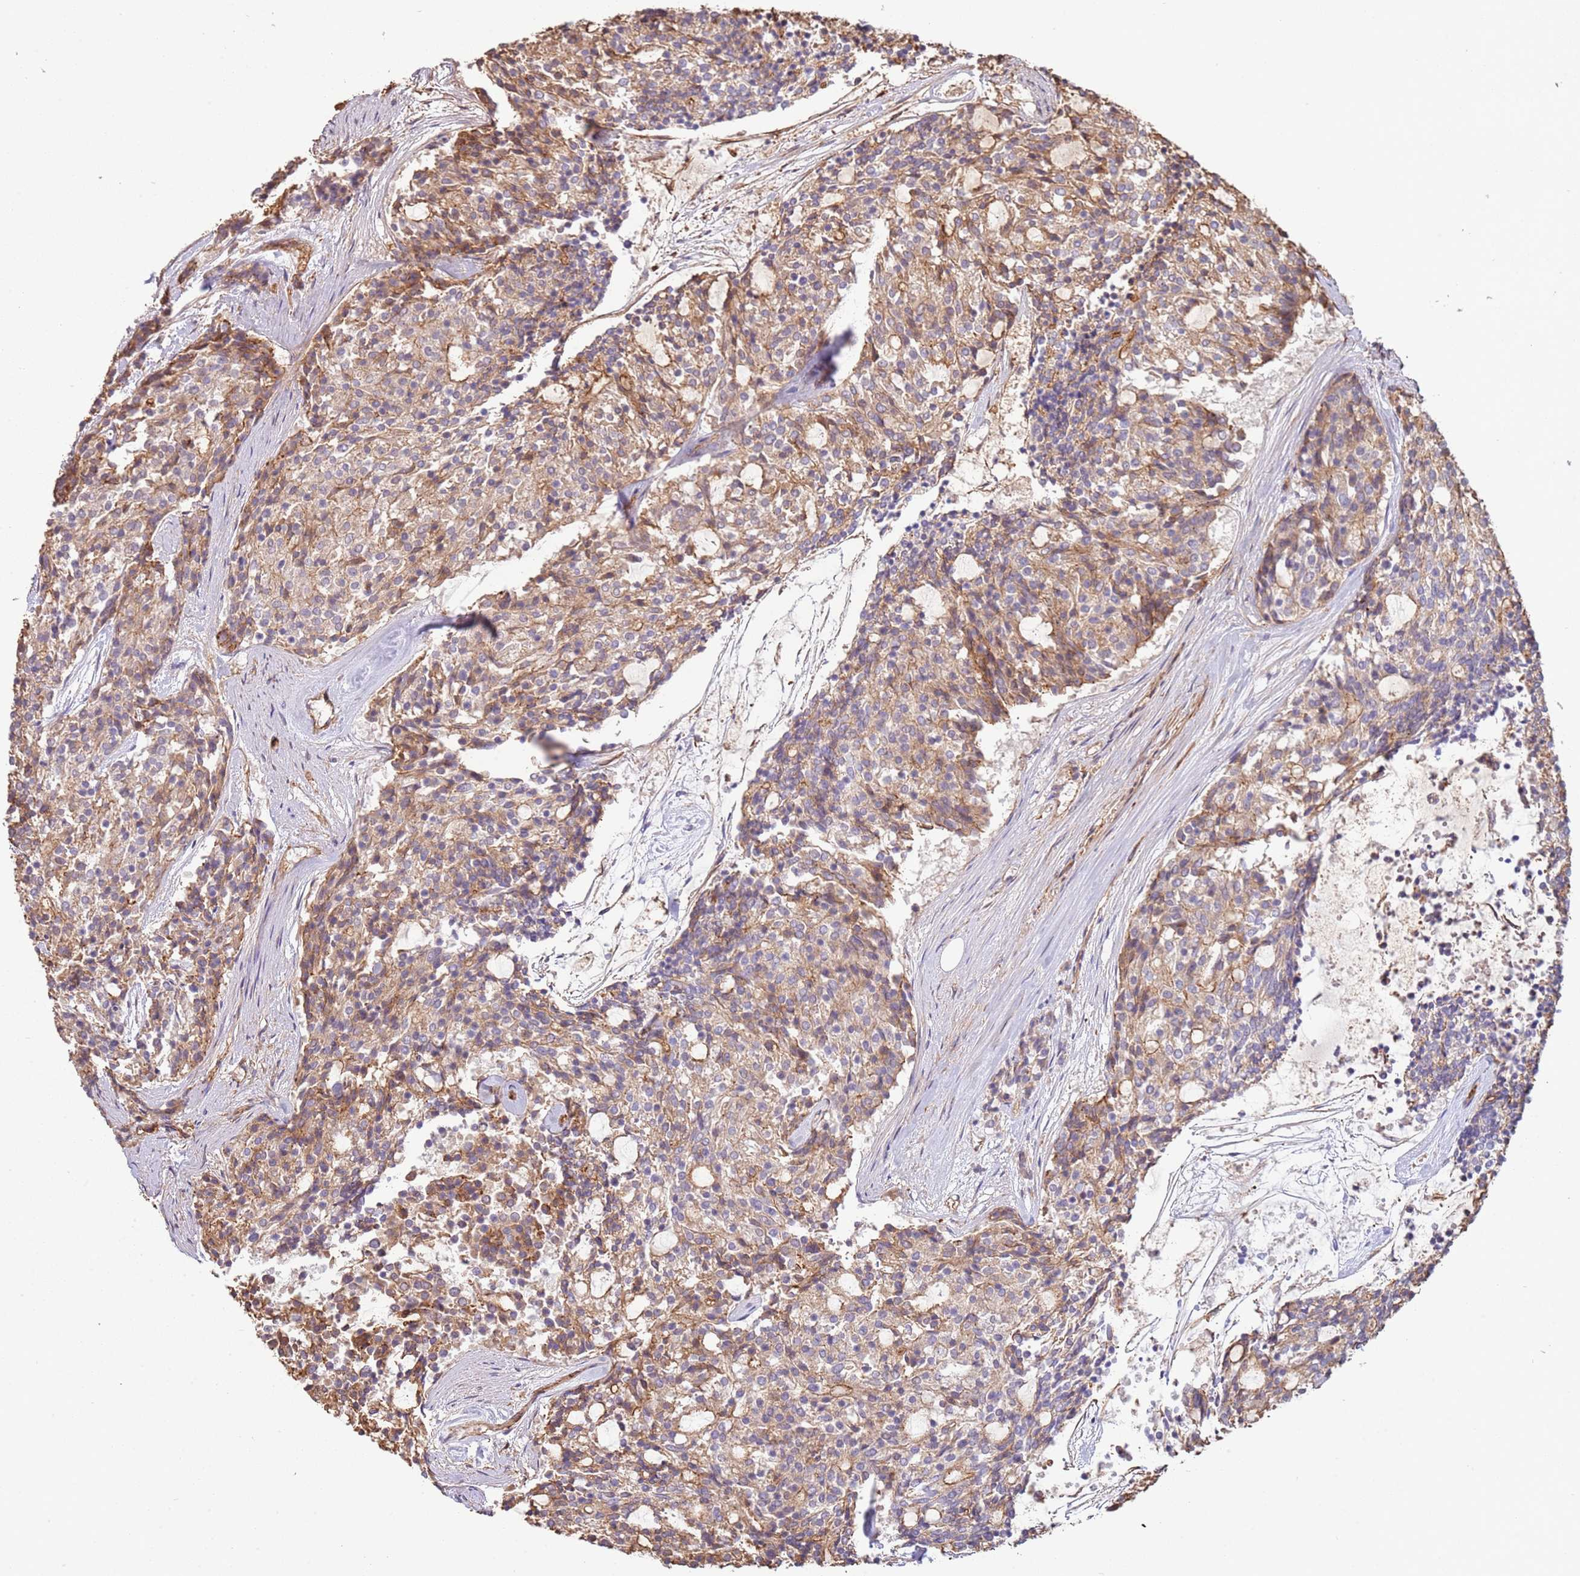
{"staining": {"intensity": "moderate", "quantity": "25%-75%", "location": "cytoplasmic/membranous"}, "tissue": "carcinoid", "cell_type": "Tumor cells", "image_type": "cancer", "snomed": [{"axis": "morphology", "description": "Carcinoid, malignant, NOS"}, {"axis": "topography", "description": "Pancreas"}], "caption": "Immunohistochemistry micrograph of neoplastic tissue: human carcinoid (malignant) stained using immunohistochemistry (IHC) exhibits medium levels of moderate protein expression localized specifically in the cytoplasmic/membranous of tumor cells, appearing as a cytoplasmic/membranous brown color.", "gene": "NDUFAF4", "patient": {"sex": "female", "age": 54}}